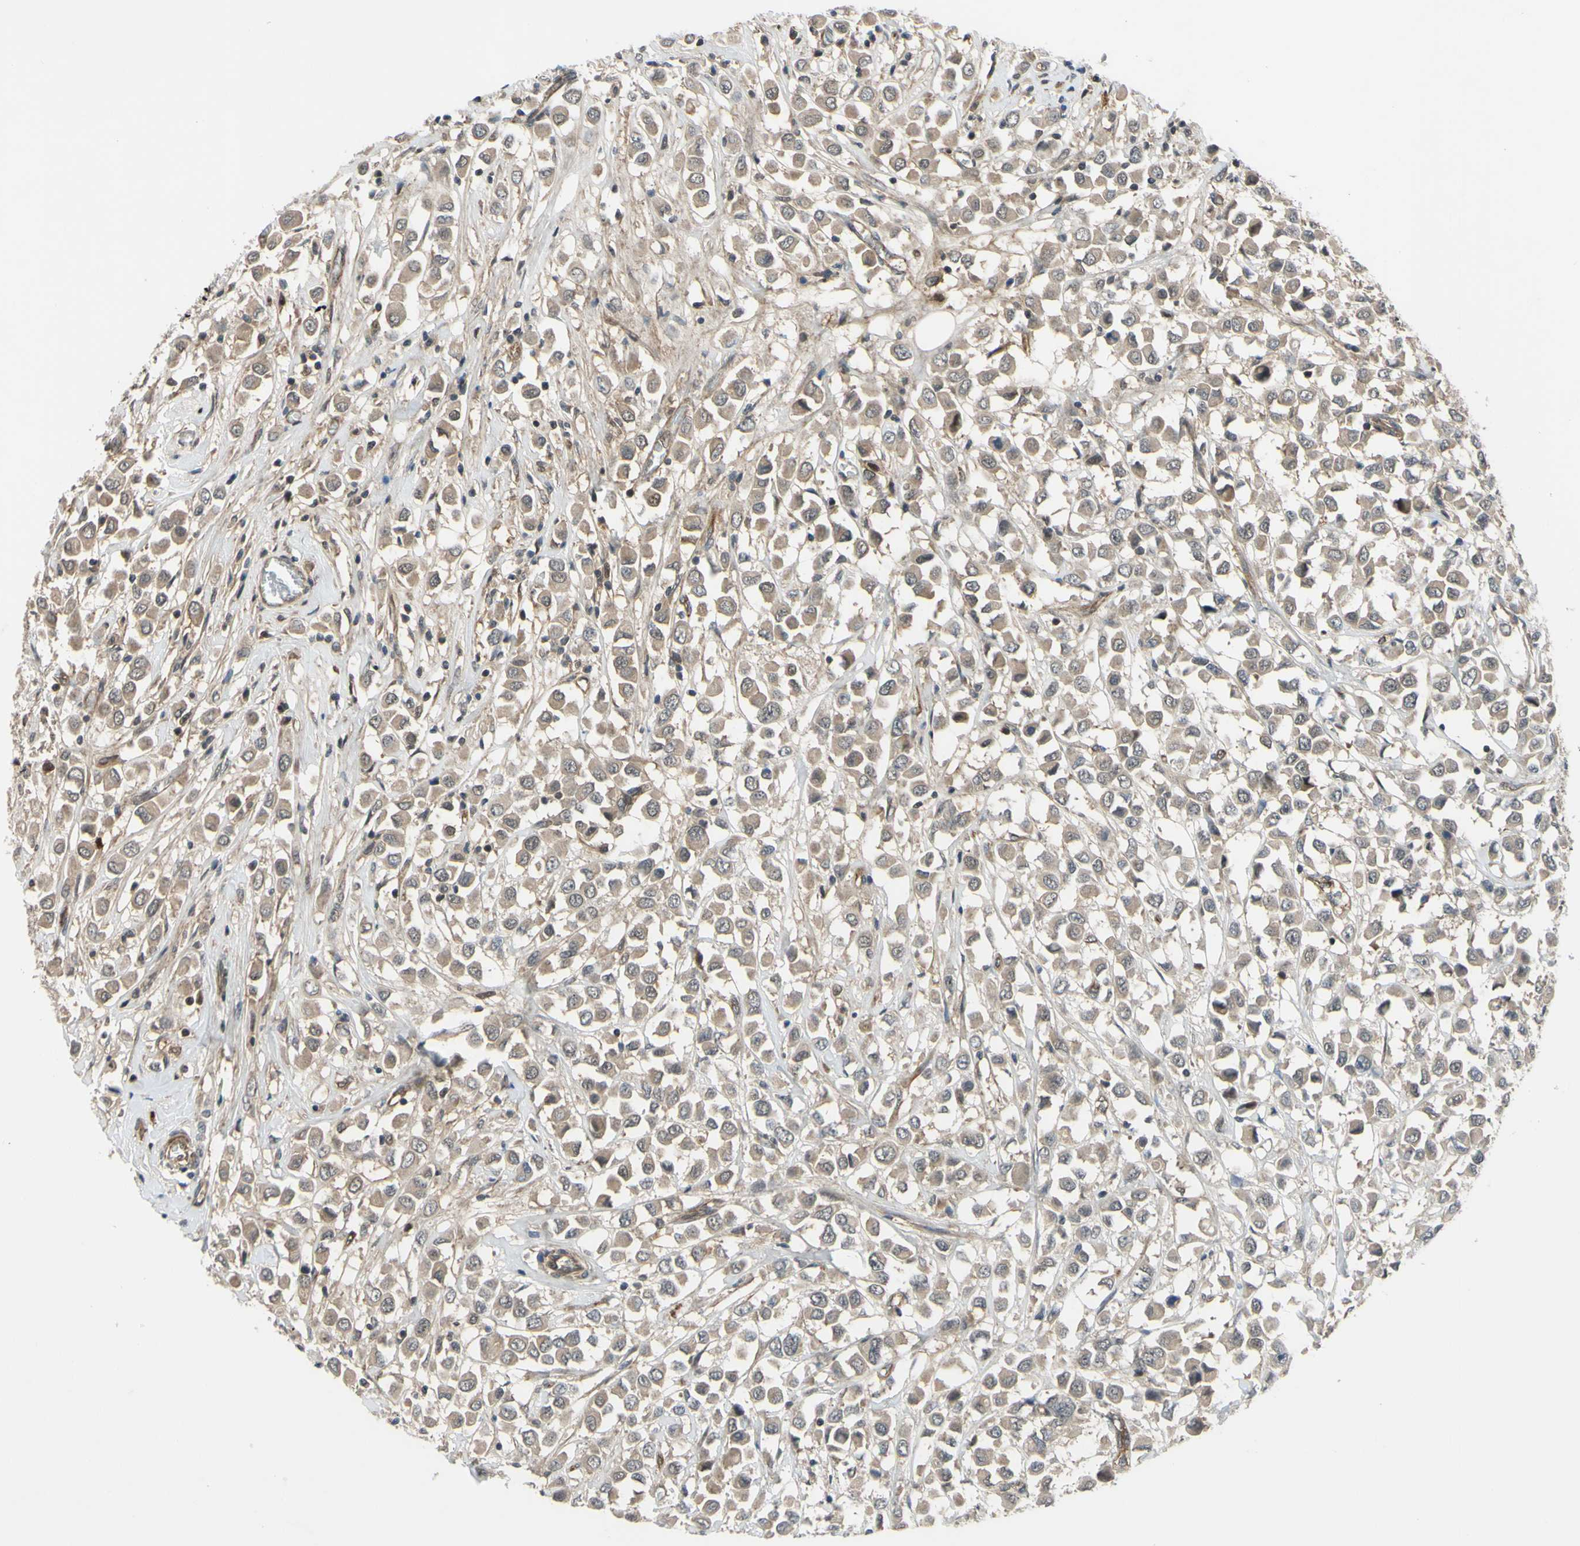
{"staining": {"intensity": "moderate", "quantity": ">75%", "location": "cytoplasmic/membranous"}, "tissue": "breast cancer", "cell_type": "Tumor cells", "image_type": "cancer", "snomed": [{"axis": "morphology", "description": "Duct carcinoma"}, {"axis": "topography", "description": "Breast"}], "caption": "Protein staining of intraductal carcinoma (breast) tissue shows moderate cytoplasmic/membranous expression in approximately >75% of tumor cells.", "gene": "COMMD9", "patient": {"sex": "female", "age": 61}}